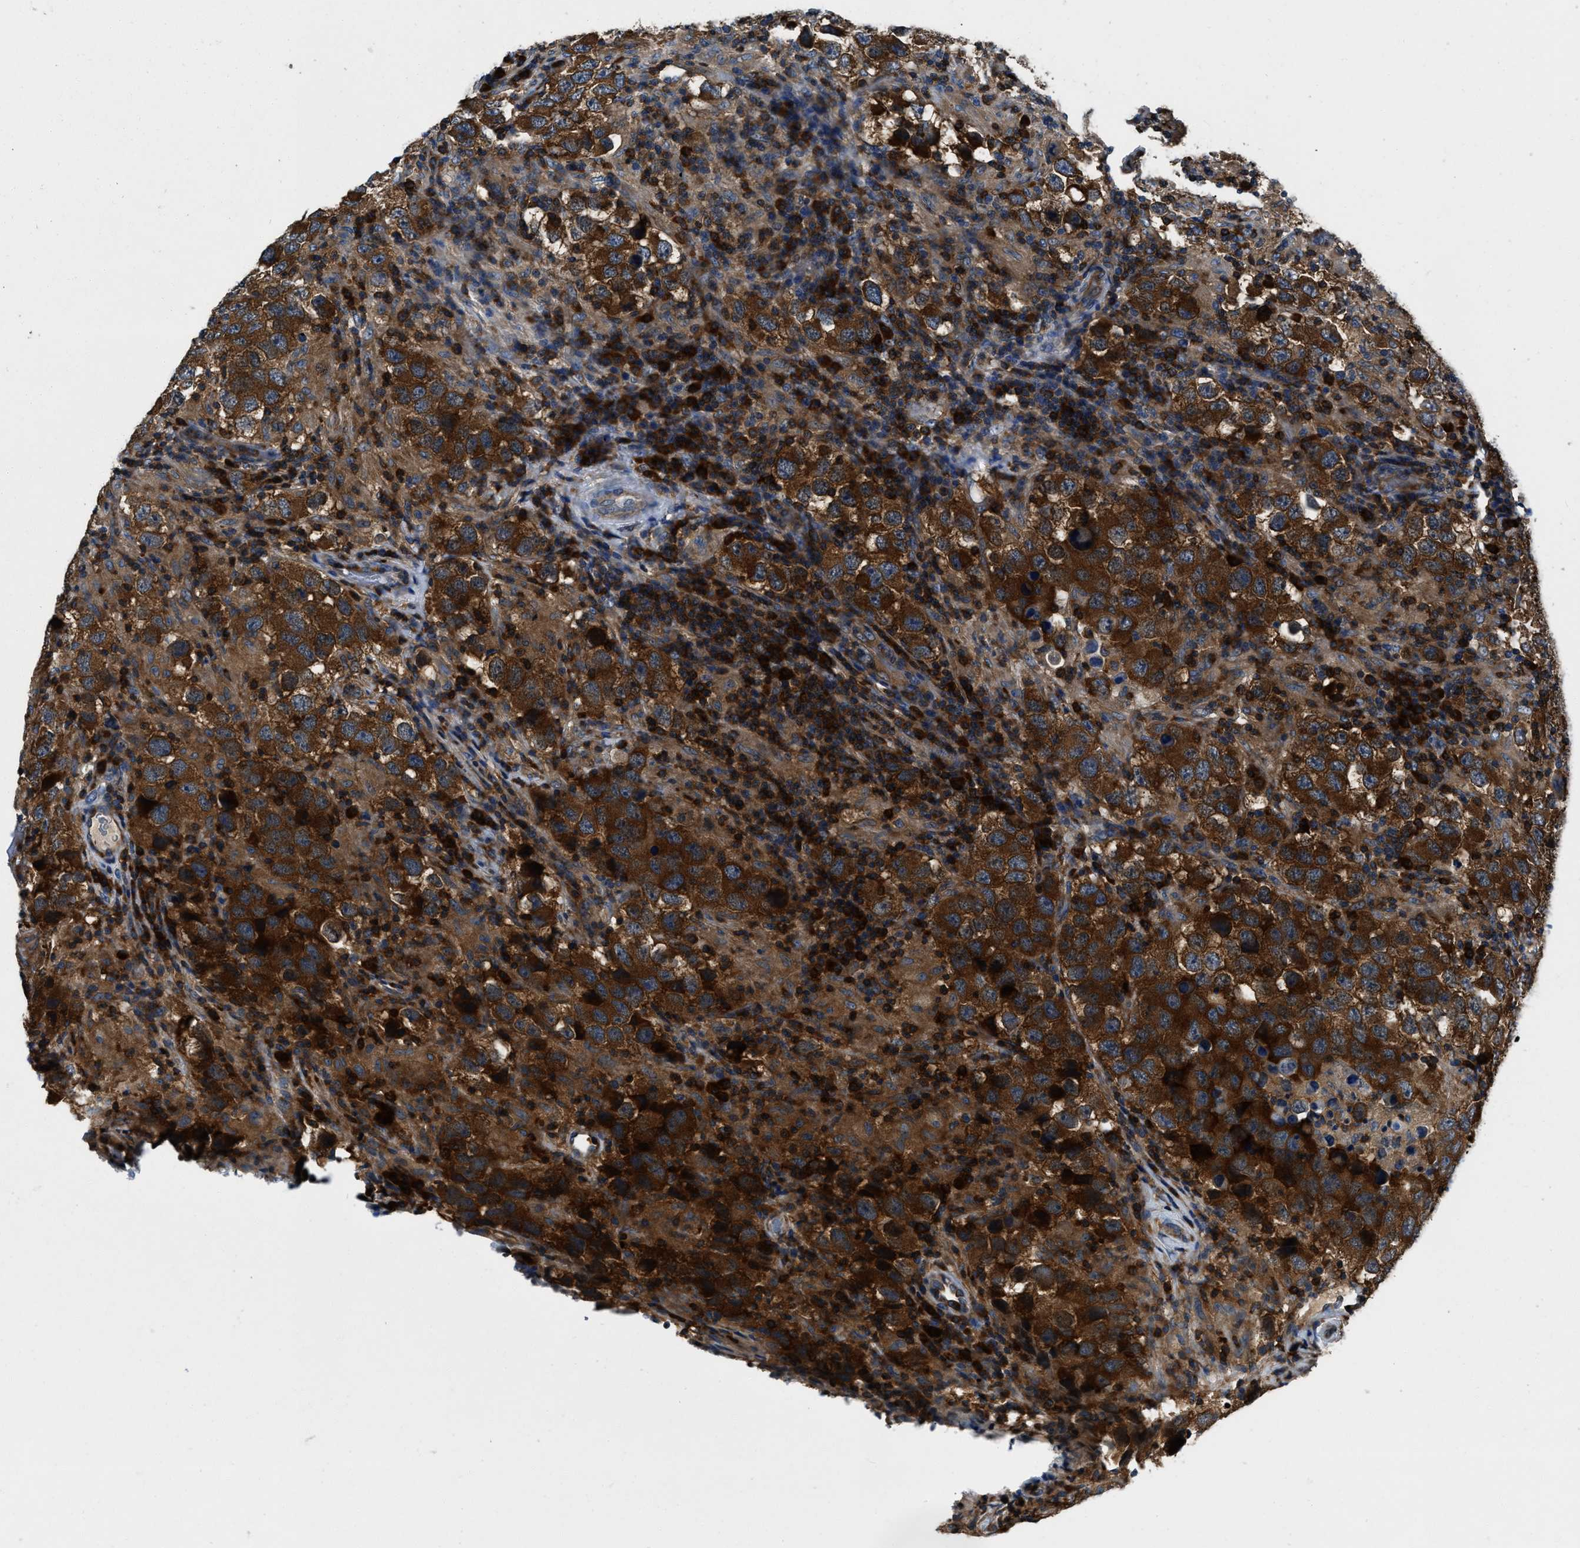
{"staining": {"intensity": "strong", "quantity": ">75%", "location": "cytoplasmic/membranous"}, "tissue": "testis cancer", "cell_type": "Tumor cells", "image_type": "cancer", "snomed": [{"axis": "morphology", "description": "Carcinoma, Embryonal, NOS"}, {"axis": "topography", "description": "Testis"}], "caption": "Testis embryonal carcinoma stained for a protein (brown) displays strong cytoplasmic/membranous positive staining in approximately >75% of tumor cells.", "gene": "YARS1", "patient": {"sex": "male", "age": 21}}